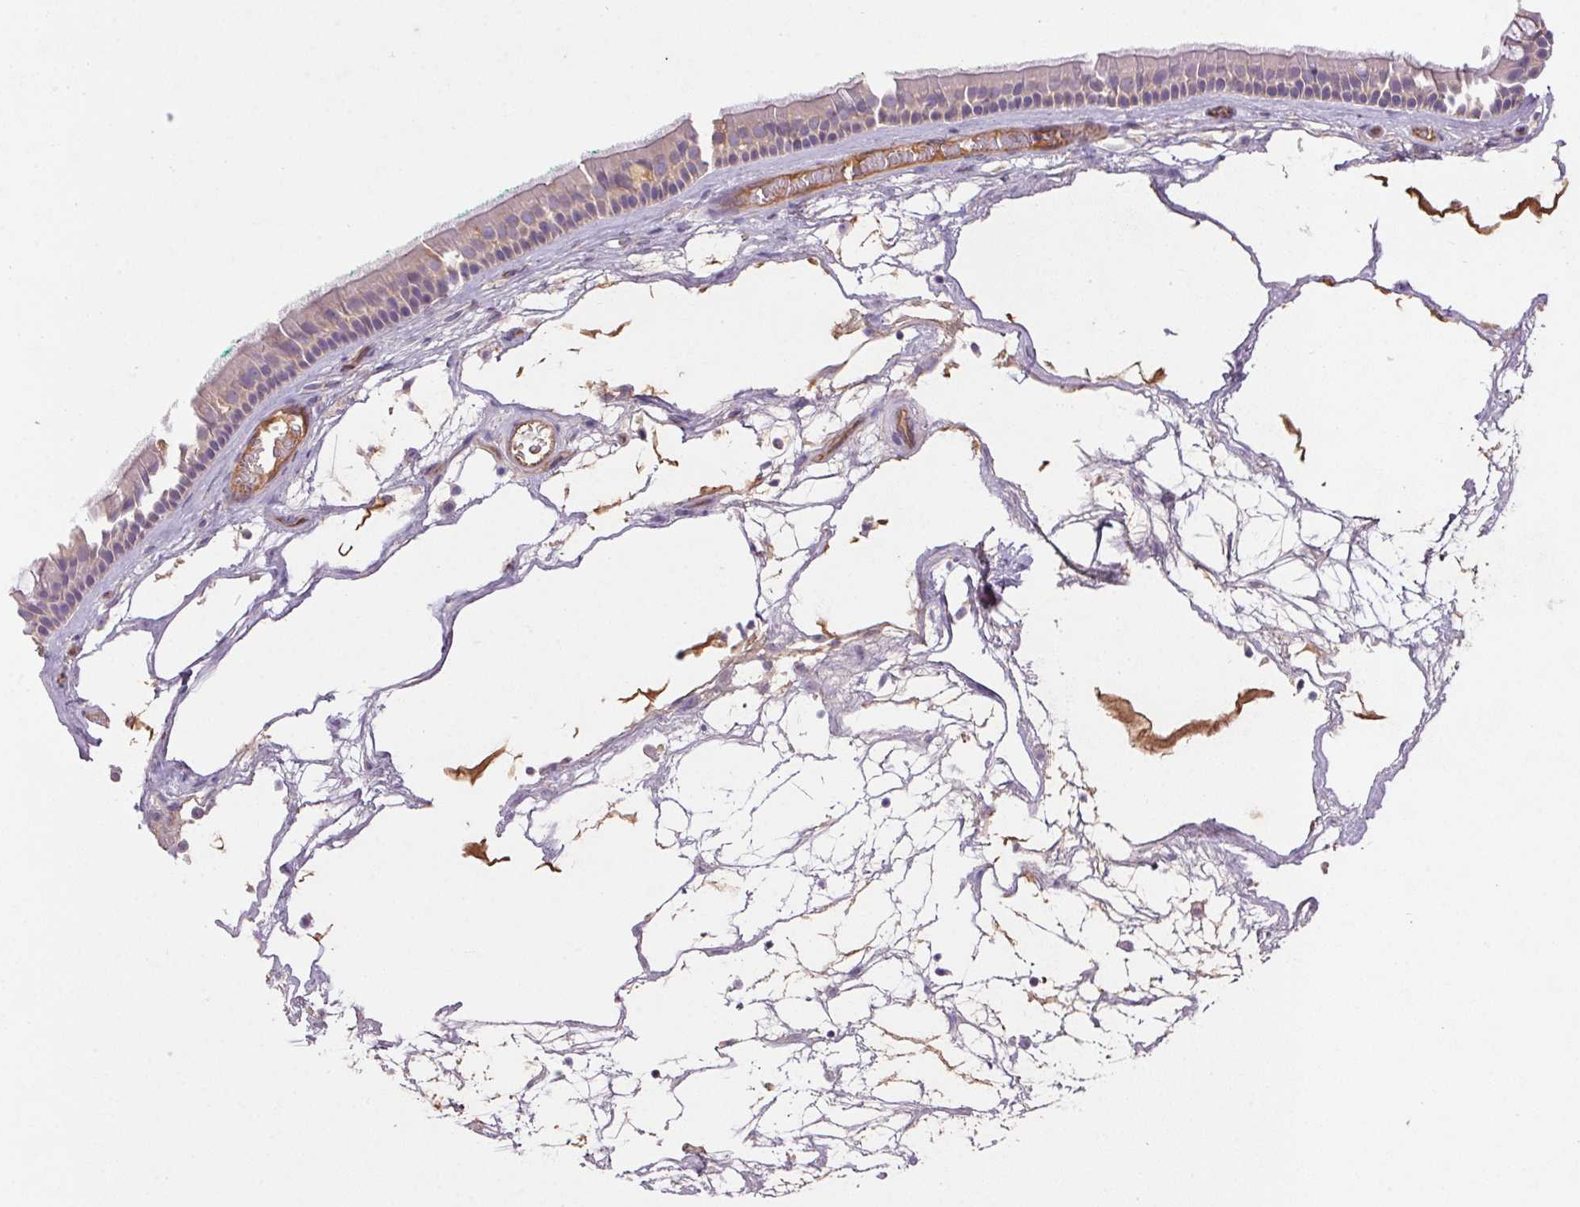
{"staining": {"intensity": "negative", "quantity": "none", "location": "none"}, "tissue": "nasopharynx", "cell_type": "Respiratory epithelial cells", "image_type": "normal", "snomed": [{"axis": "morphology", "description": "Normal tissue, NOS"}, {"axis": "topography", "description": "Nasopharynx"}], "caption": "High power microscopy micrograph of an IHC histopathology image of normal nasopharynx, revealing no significant expression in respiratory epithelial cells.", "gene": "APOC4", "patient": {"sex": "male", "age": 68}}